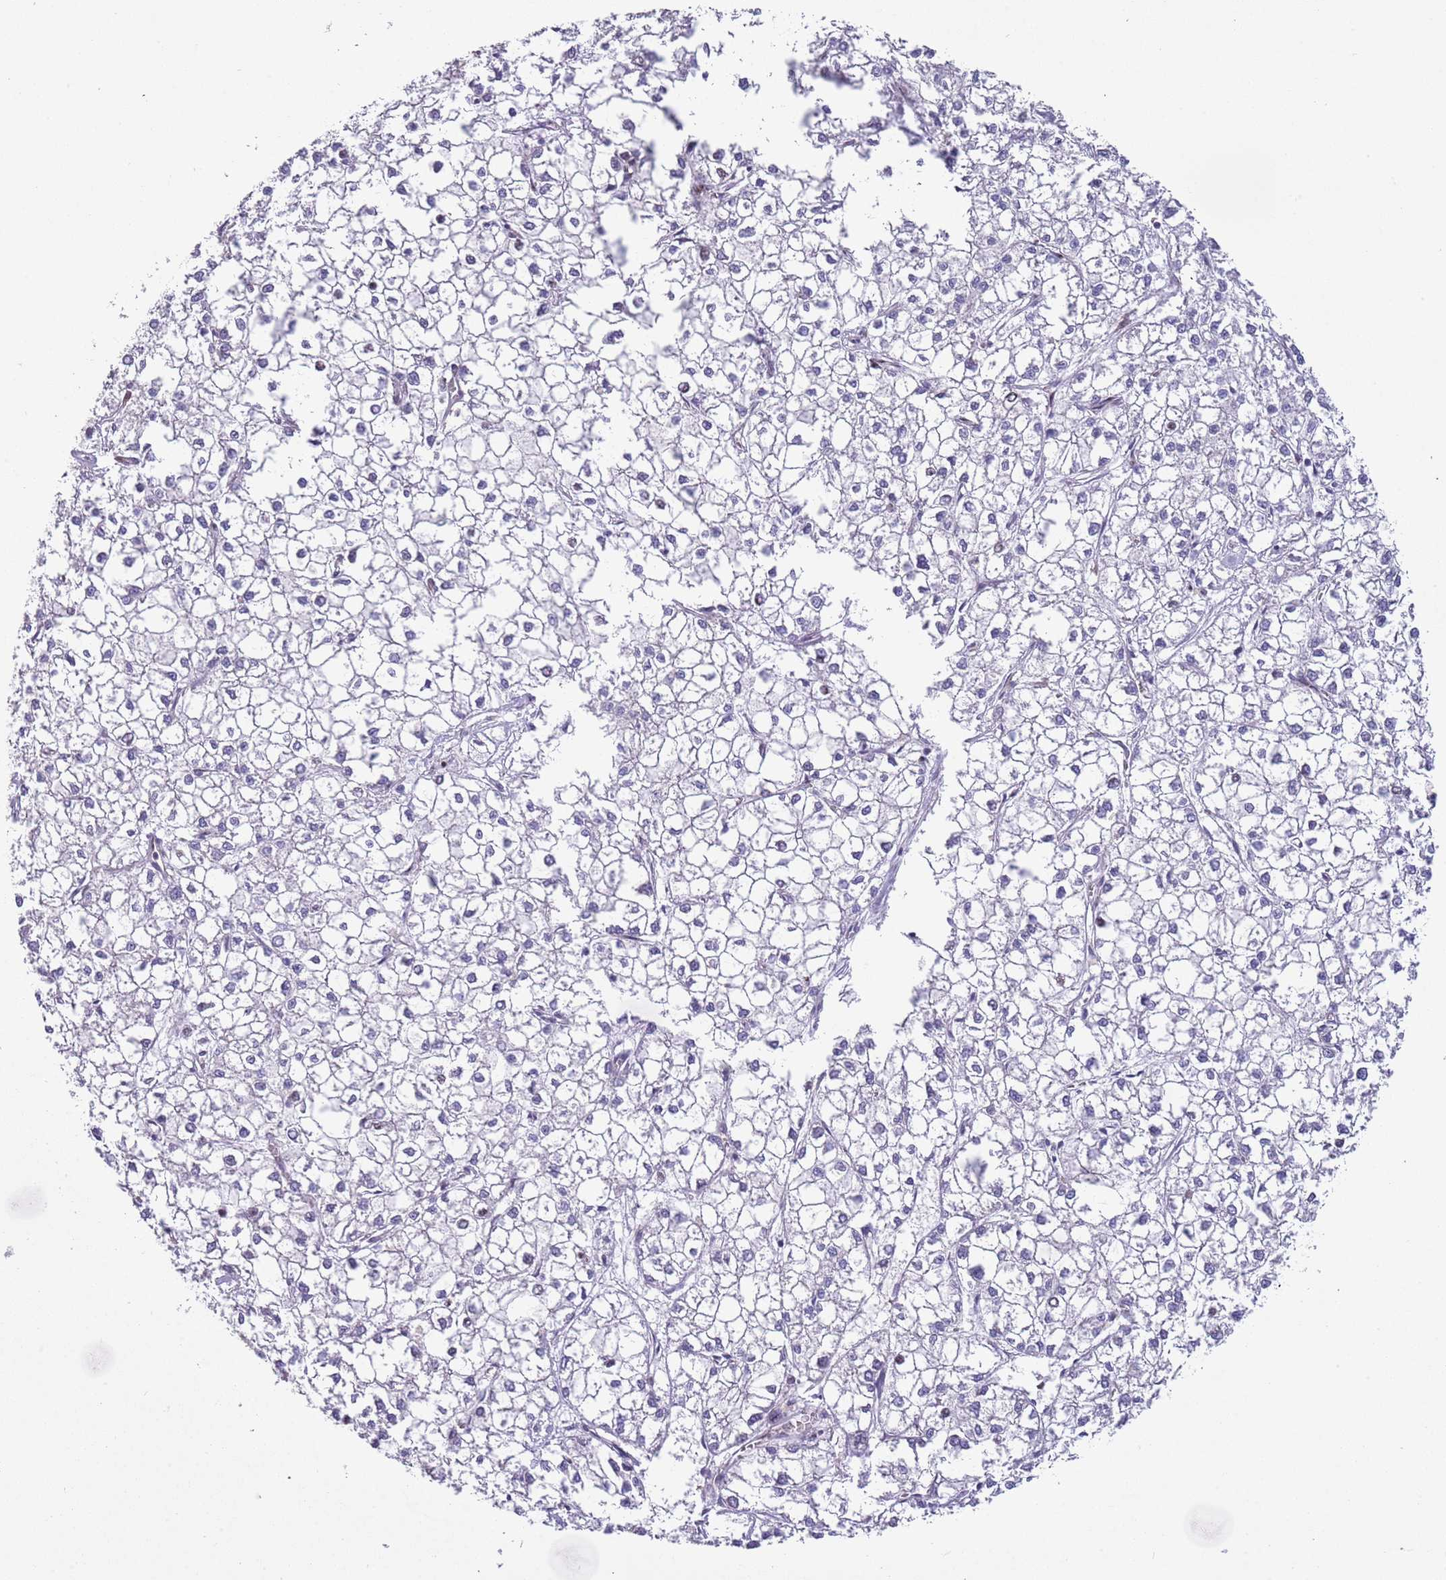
{"staining": {"intensity": "negative", "quantity": "none", "location": "none"}, "tissue": "liver cancer", "cell_type": "Tumor cells", "image_type": "cancer", "snomed": [{"axis": "morphology", "description": "Carcinoma, Hepatocellular, NOS"}, {"axis": "topography", "description": "Liver"}], "caption": "High magnification brightfield microscopy of liver hepatocellular carcinoma stained with DAB (brown) and counterstained with hematoxylin (blue): tumor cells show no significant expression. (Immunohistochemistry, brightfield microscopy, high magnification).", "gene": "ITGB6", "patient": {"sex": "female", "age": 43}}